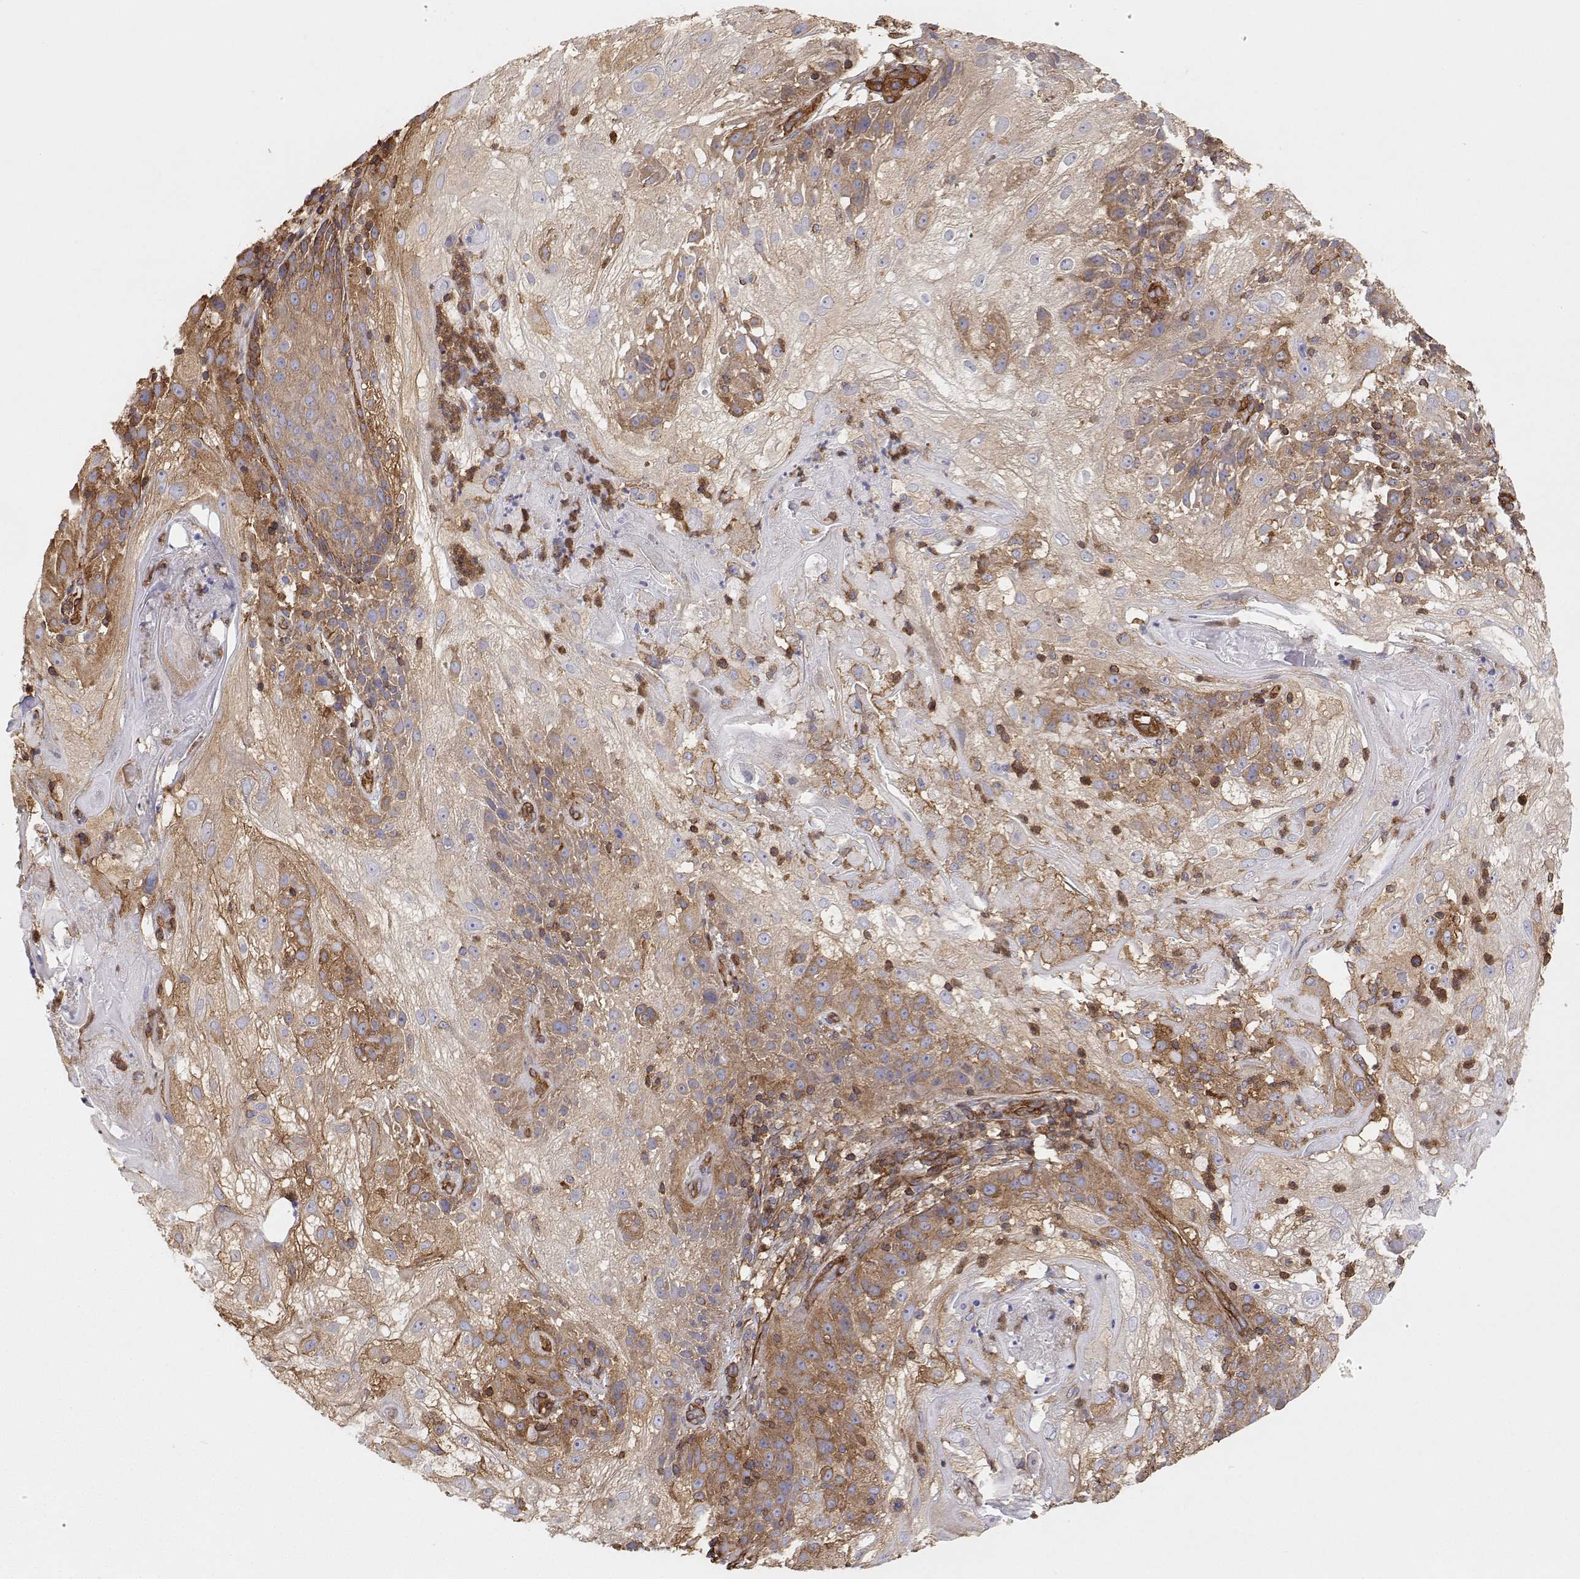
{"staining": {"intensity": "moderate", "quantity": "25%-75%", "location": "cytoplasmic/membranous"}, "tissue": "skin cancer", "cell_type": "Tumor cells", "image_type": "cancer", "snomed": [{"axis": "morphology", "description": "Normal tissue, NOS"}, {"axis": "morphology", "description": "Squamous cell carcinoma, NOS"}, {"axis": "topography", "description": "Skin"}], "caption": "Skin cancer (squamous cell carcinoma) stained with IHC shows moderate cytoplasmic/membranous positivity in about 25%-75% of tumor cells.", "gene": "MYH9", "patient": {"sex": "female", "age": 83}}